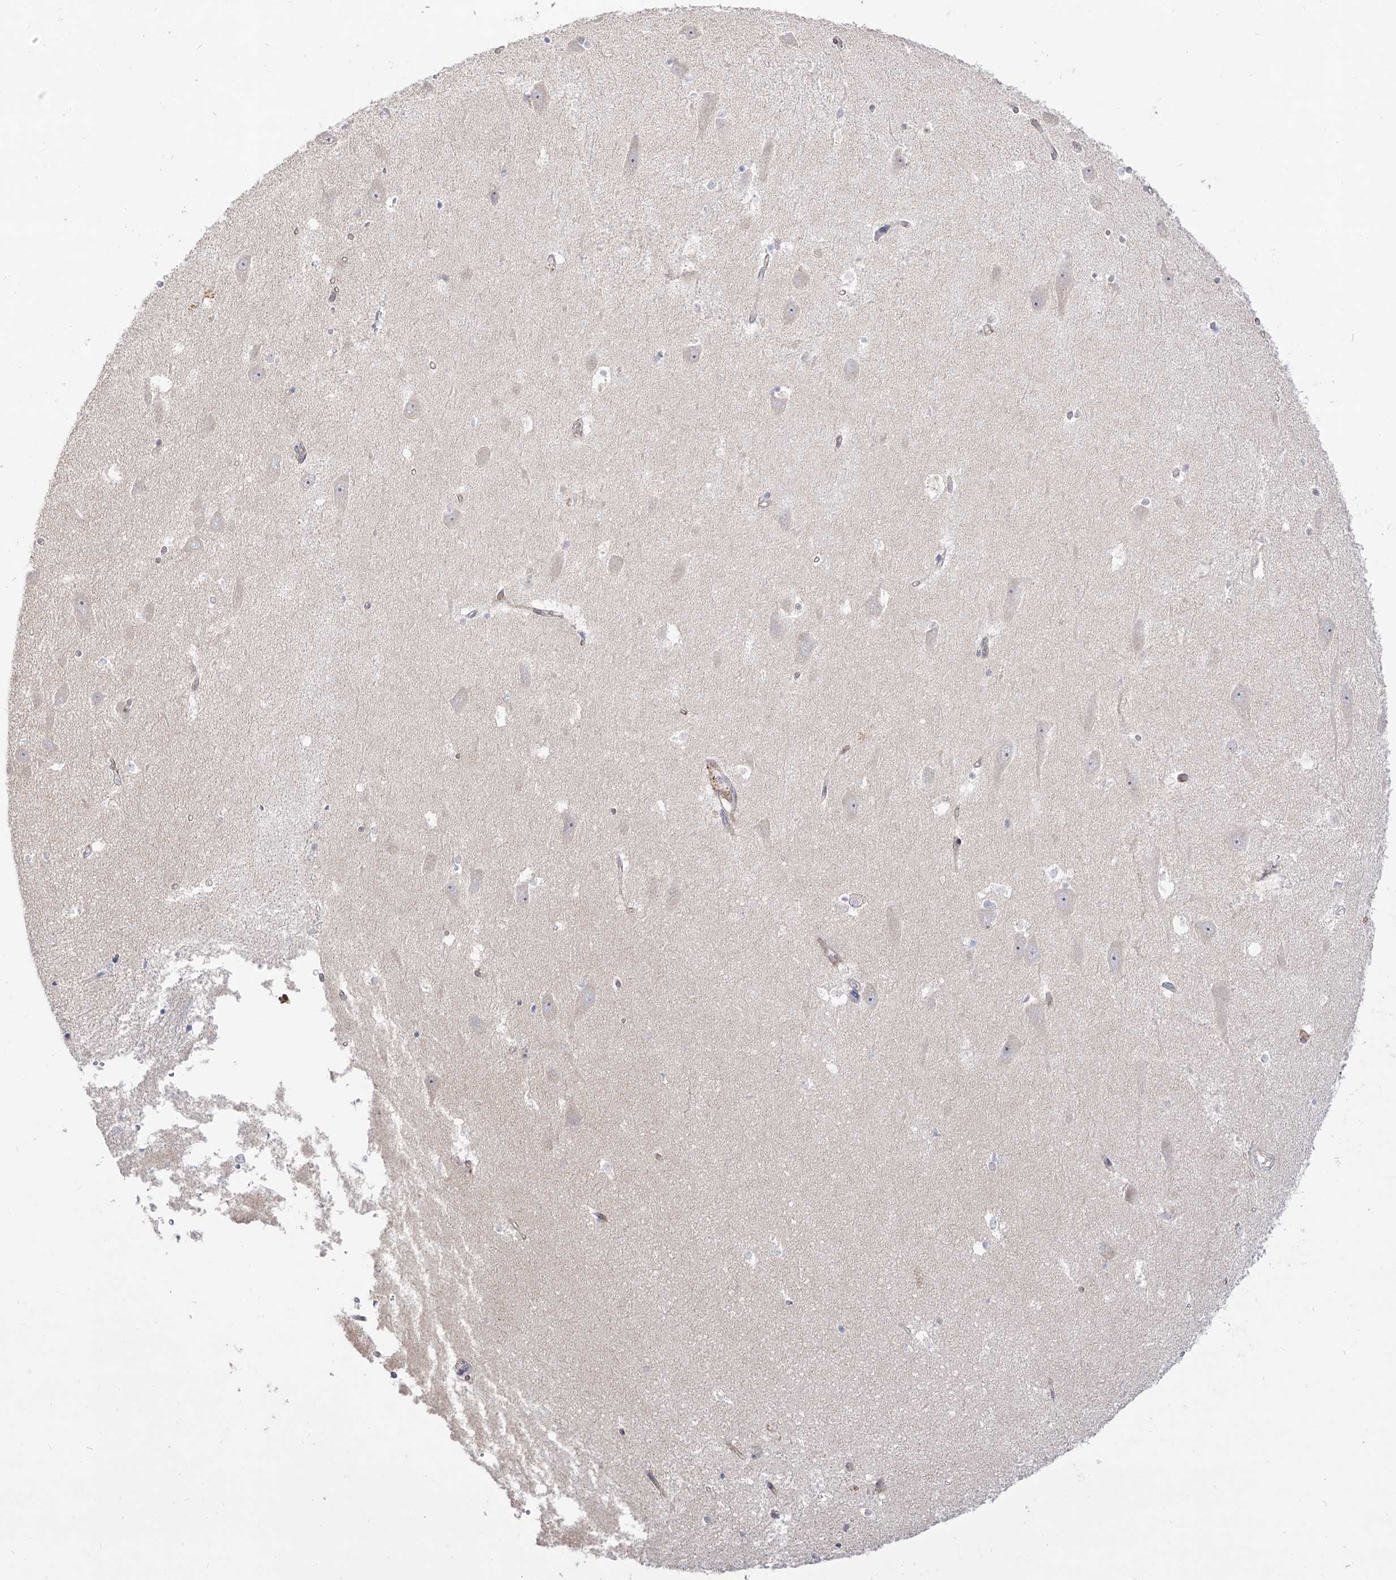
{"staining": {"intensity": "negative", "quantity": "none", "location": "none"}, "tissue": "hippocampus", "cell_type": "Glial cells", "image_type": "normal", "snomed": [{"axis": "morphology", "description": "Normal tissue, NOS"}, {"axis": "topography", "description": "Hippocampus"}], "caption": "A histopathology image of human hippocampus is negative for staining in glial cells. (Immunohistochemistry, brightfield microscopy, high magnification).", "gene": "ZNF180", "patient": {"sex": "male", "age": 45}}